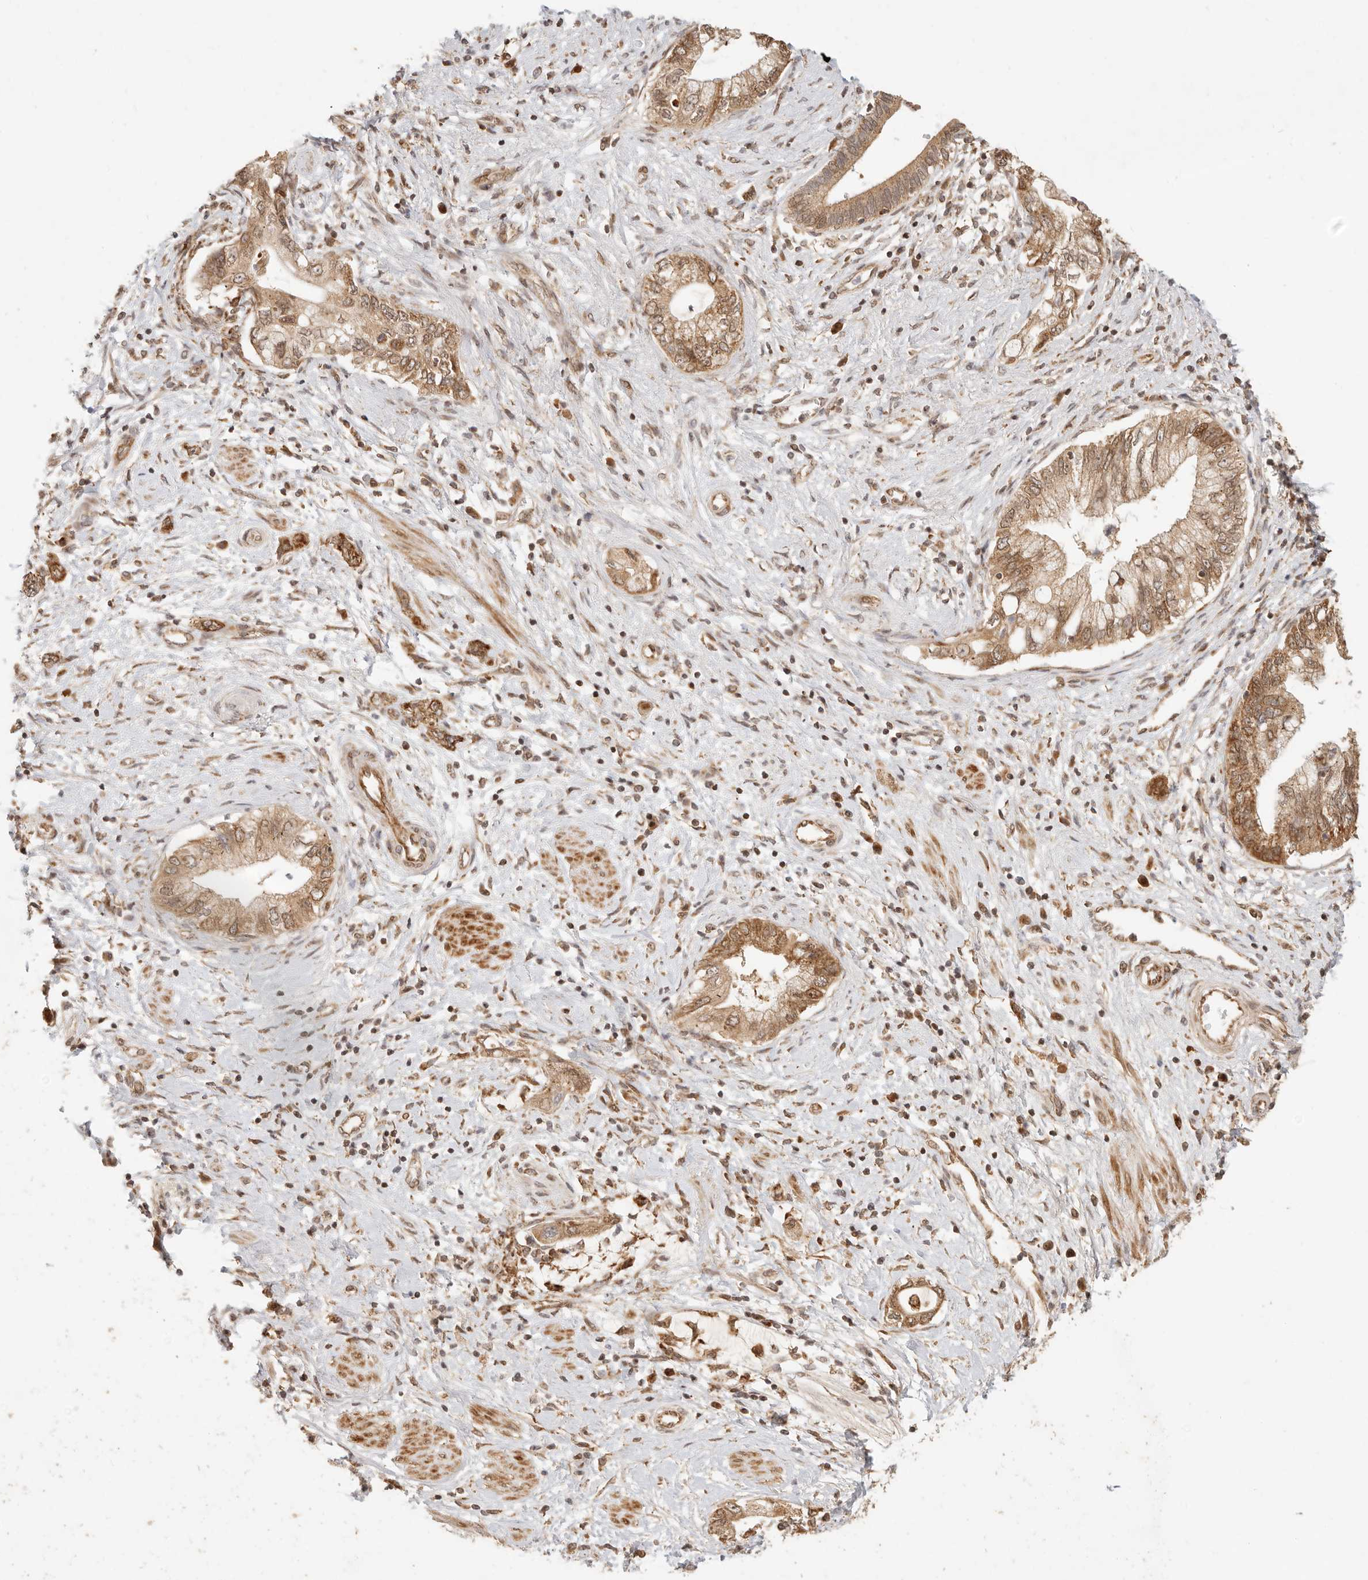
{"staining": {"intensity": "moderate", "quantity": ">75%", "location": "cytoplasmic/membranous"}, "tissue": "pancreatic cancer", "cell_type": "Tumor cells", "image_type": "cancer", "snomed": [{"axis": "morphology", "description": "Adenocarcinoma, NOS"}, {"axis": "topography", "description": "Pancreas"}], "caption": "Tumor cells reveal medium levels of moderate cytoplasmic/membranous staining in approximately >75% of cells in adenocarcinoma (pancreatic).", "gene": "TIMM17A", "patient": {"sex": "female", "age": 73}}